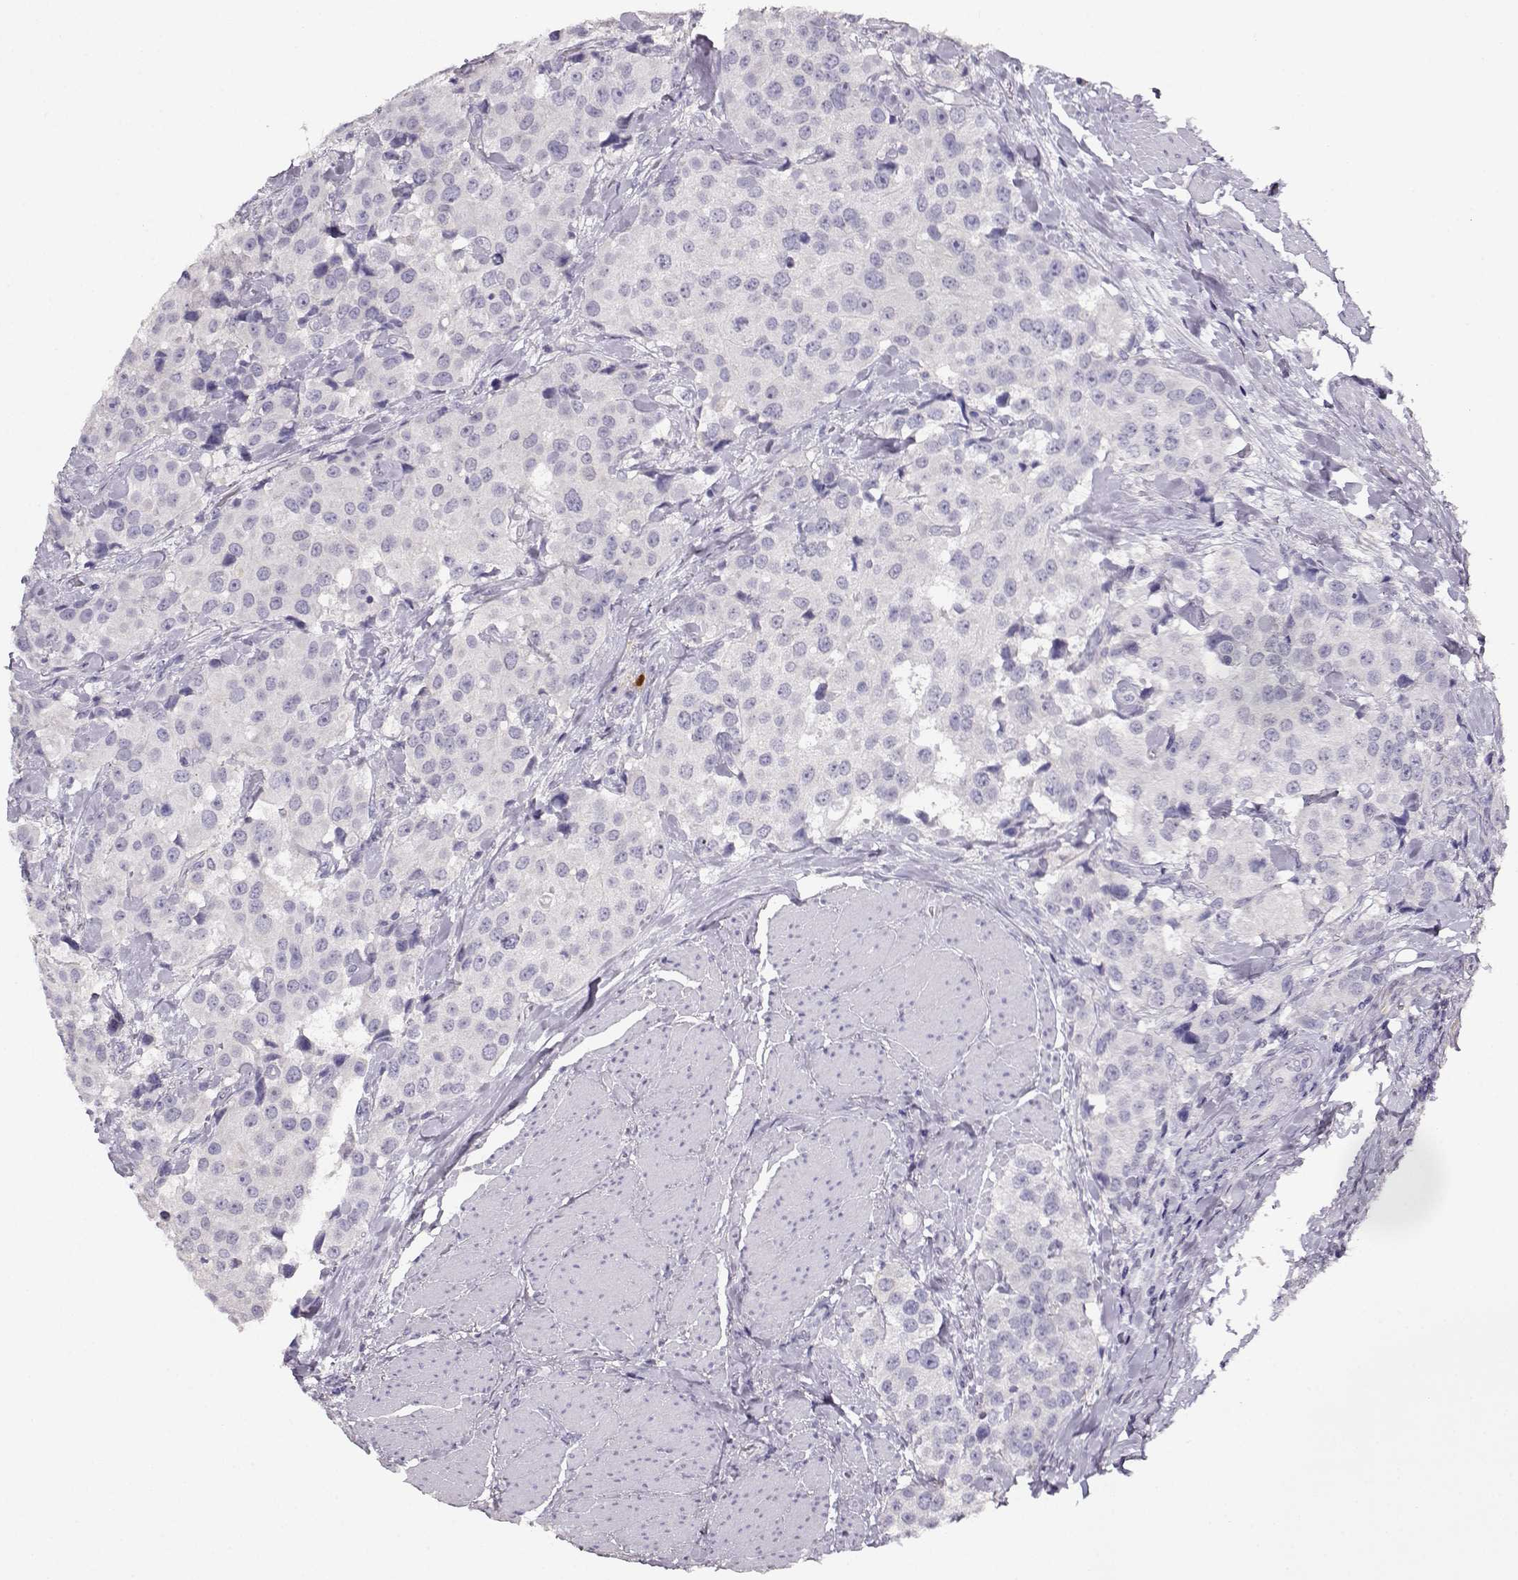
{"staining": {"intensity": "negative", "quantity": "none", "location": "none"}, "tissue": "urothelial cancer", "cell_type": "Tumor cells", "image_type": "cancer", "snomed": [{"axis": "morphology", "description": "Urothelial carcinoma, High grade"}, {"axis": "topography", "description": "Urinary bladder"}], "caption": "A high-resolution micrograph shows immunohistochemistry (IHC) staining of urothelial cancer, which displays no significant positivity in tumor cells.", "gene": "NDRG4", "patient": {"sex": "female", "age": 64}}